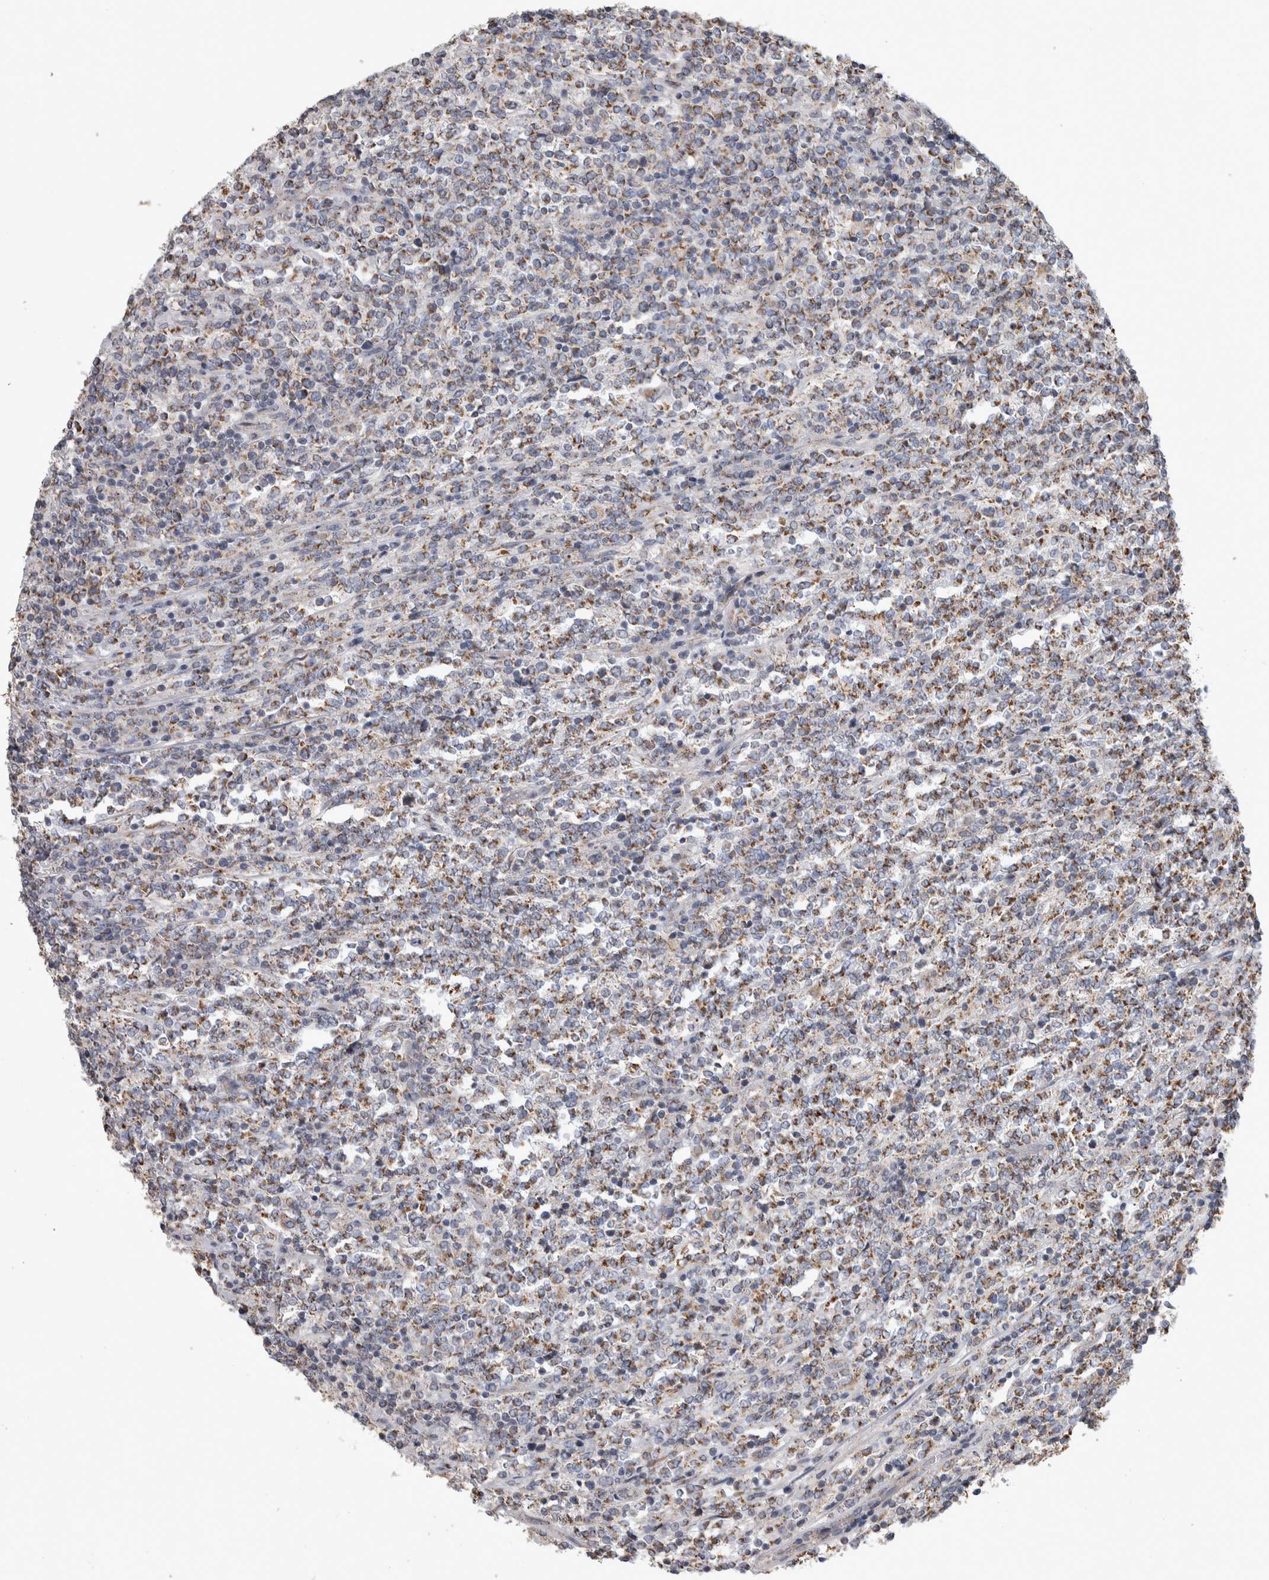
{"staining": {"intensity": "moderate", "quantity": ">75%", "location": "cytoplasmic/membranous"}, "tissue": "lymphoma", "cell_type": "Tumor cells", "image_type": "cancer", "snomed": [{"axis": "morphology", "description": "Malignant lymphoma, non-Hodgkin's type, High grade"}, {"axis": "topography", "description": "Soft tissue"}], "caption": "Malignant lymphoma, non-Hodgkin's type (high-grade) stained with immunohistochemistry demonstrates moderate cytoplasmic/membranous expression in approximately >75% of tumor cells.", "gene": "SCO1", "patient": {"sex": "male", "age": 18}}